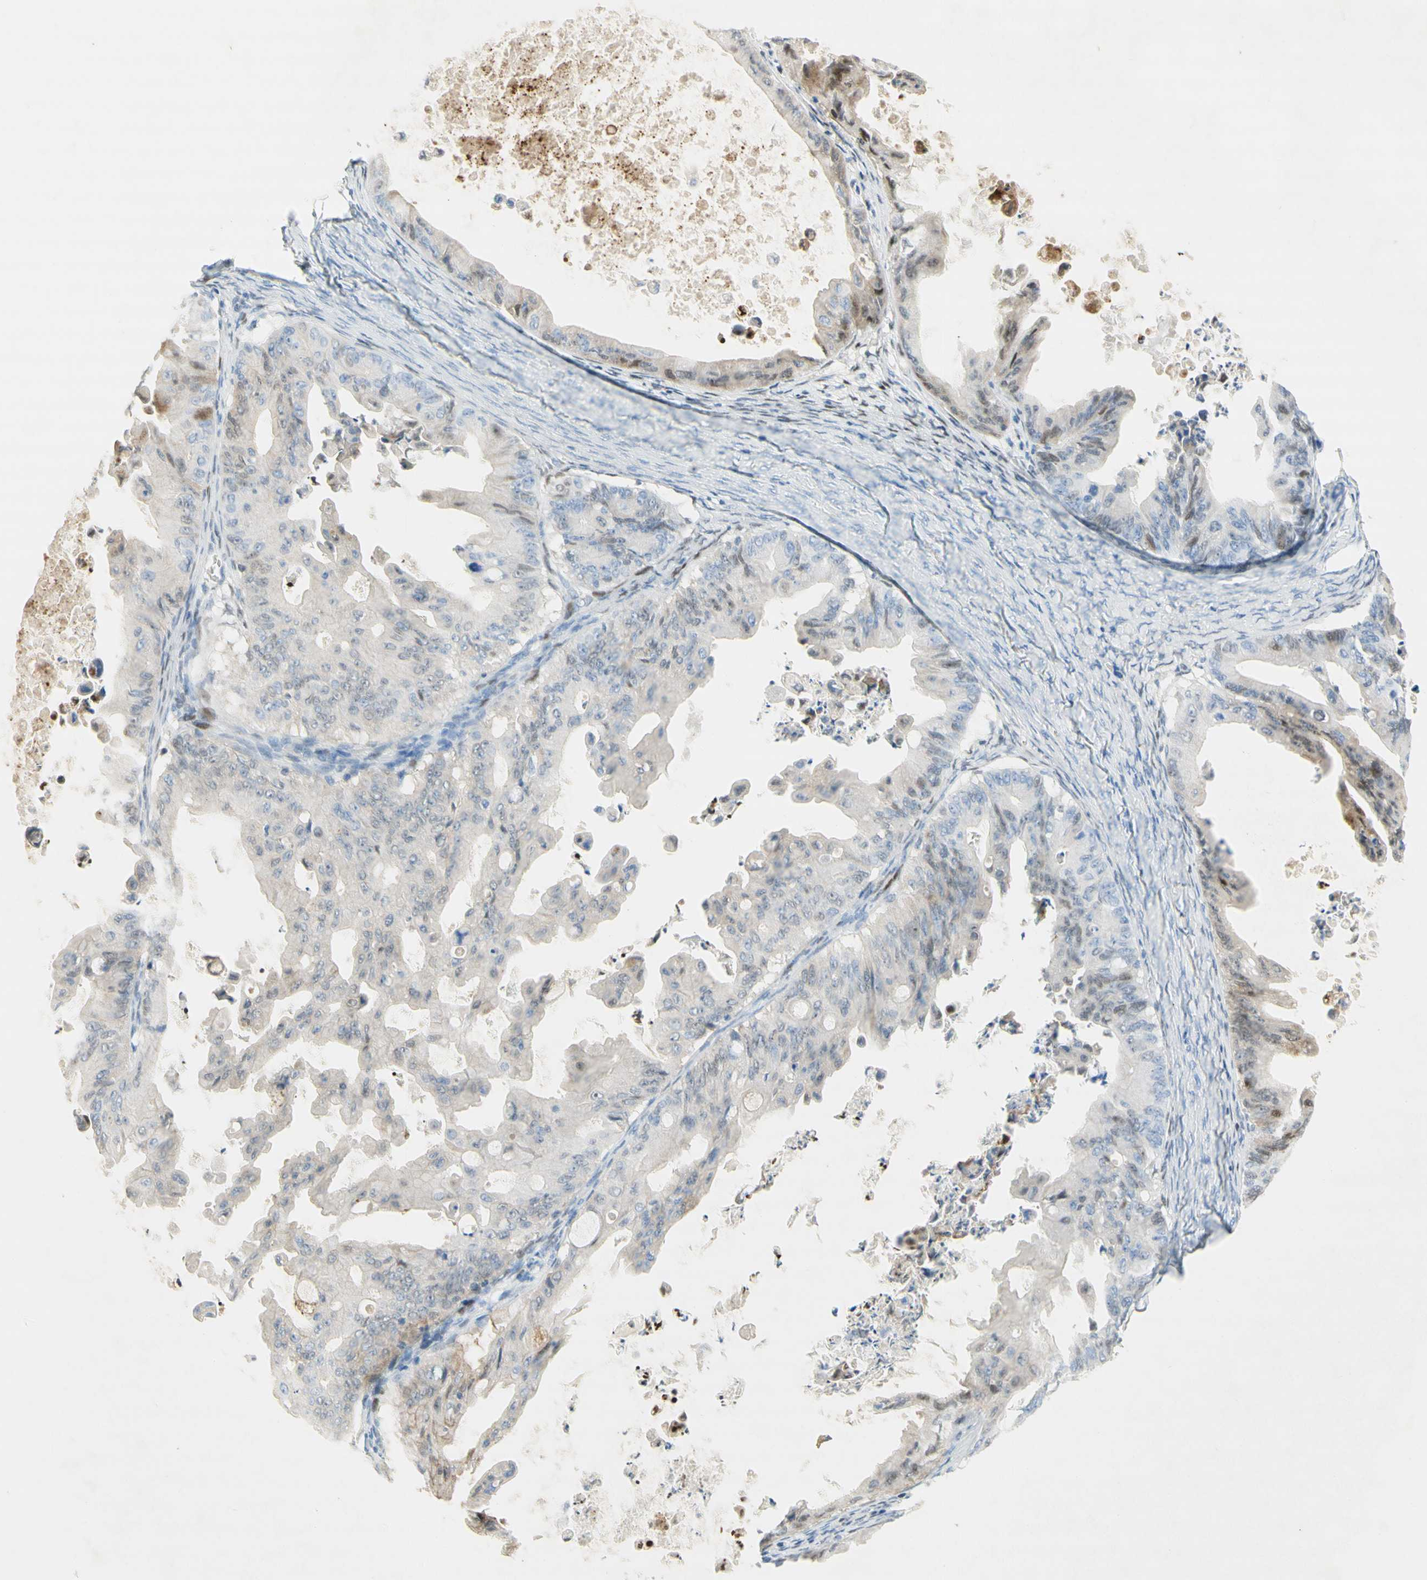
{"staining": {"intensity": "weak", "quantity": "<25%", "location": "cytoplasmic/membranous,nuclear"}, "tissue": "ovarian cancer", "cell_type": "Tumor cells", "image_type": "cancer", "snomed": [{"axis": "morphology", "description": "Cystadenocarcinoma, mucinous, NOS"}, {"axis": "topography", "description": "Ovary"}], "caption": "The immunohistochemistry histopathology image has no significant positivity in tumor cells of ovarian cancer (mucinous cystadenocarcinoma) tissue.", "gene": "POLR2J3", "patient": {"sex": "female", "age": 37}}